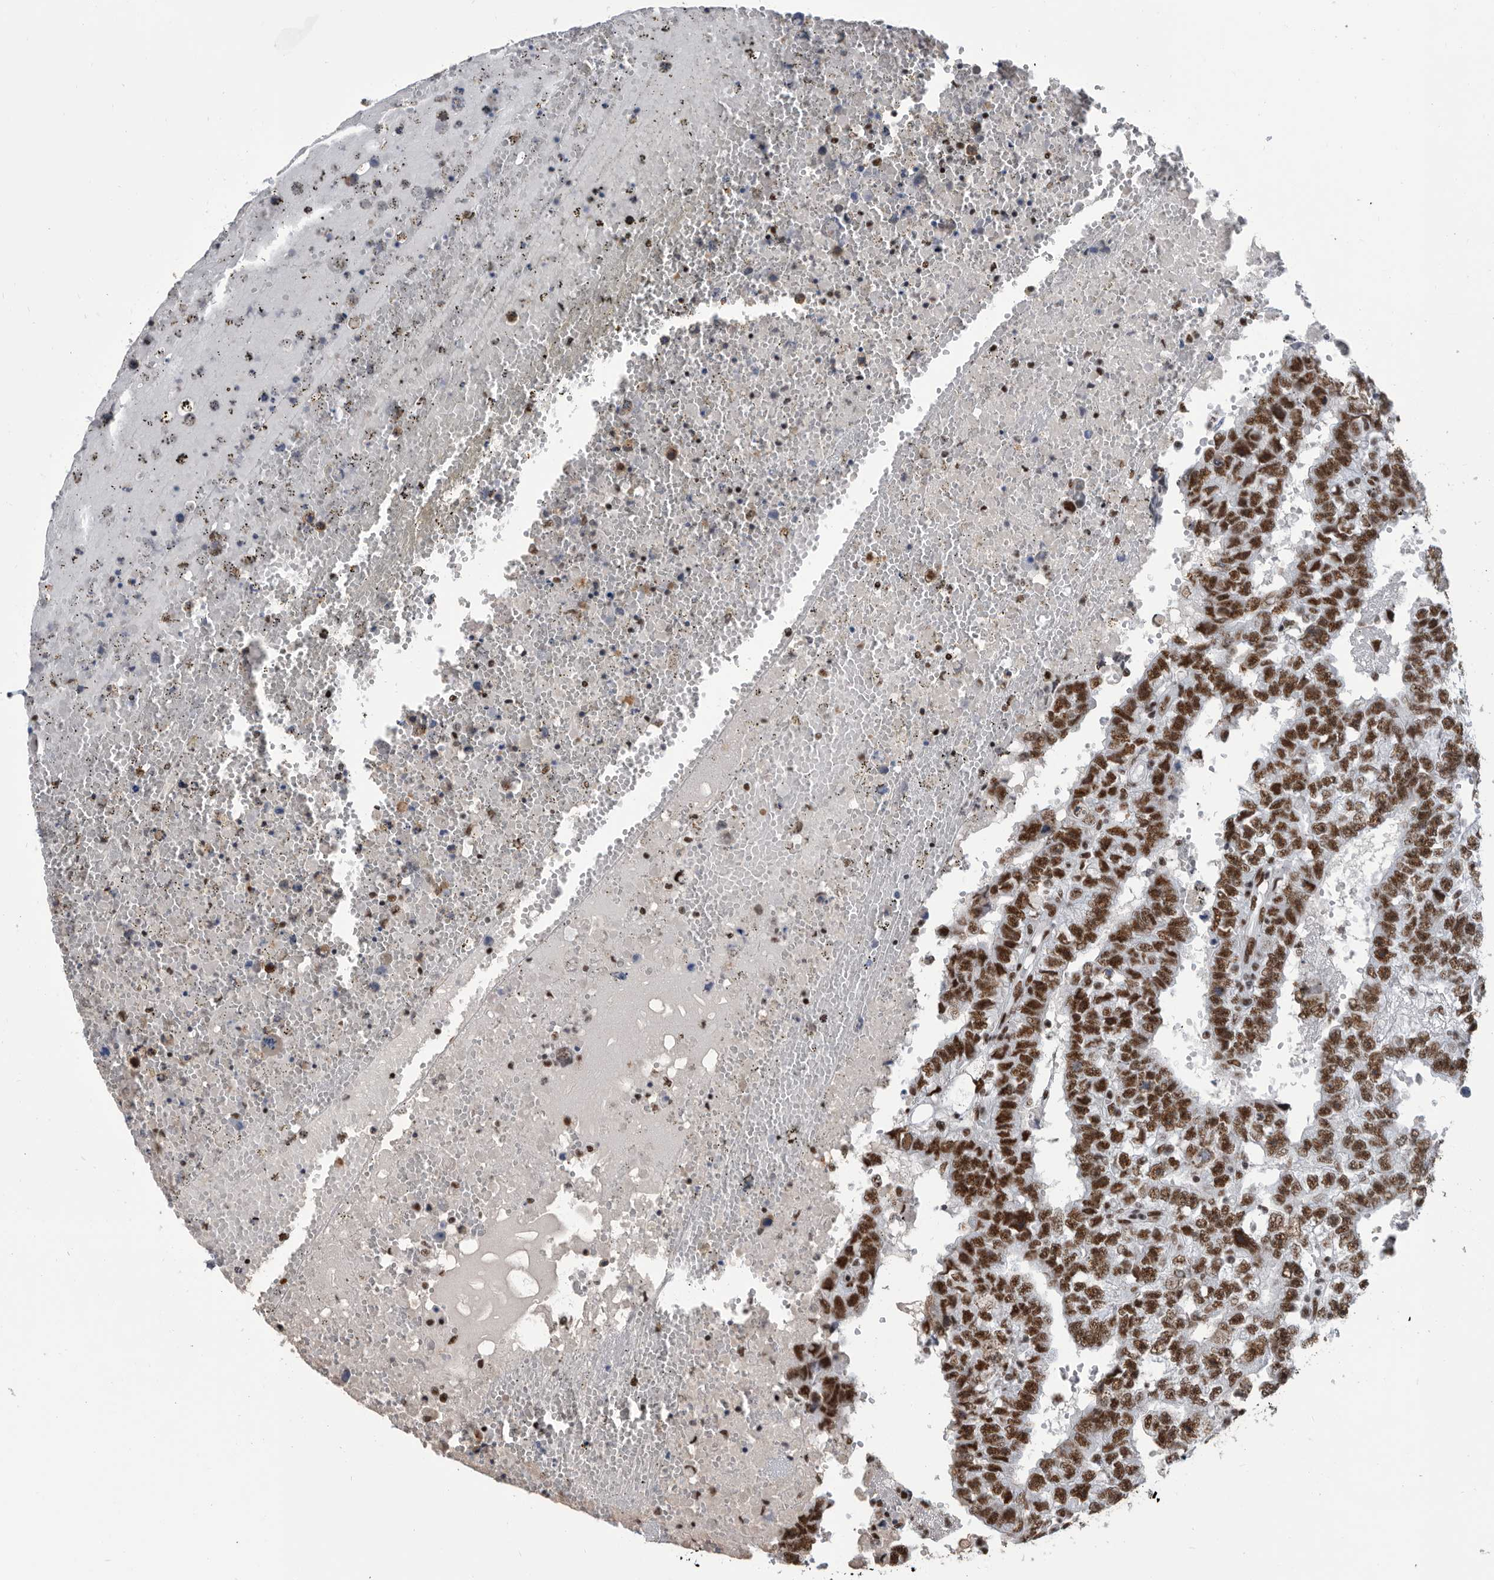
{"staining": {"intensity": "strong", "quantity": ">75%", "location": "nuclear"}, "tissue": "testis cancer", "cell_type": "Tumor cells", "image_type": "cancer", "snomed": [{"axis": "morphology", "description": "Carcinoma, Embryonal, NOS"}, {"axis": "topography", "description": "Testis"}], "caption": "Immunohistochemical staining of human testis embryonal carcinoma exhibits high levels of strong nuclear positivity in about >75% of tumor cells. The staining is performed using DAB brown chromogen to label protein expression. The nuclei are counter-stained blue using hematoxylin.", "gene": "SF3A1", "patient": {"sex": "male", "age": 25}}